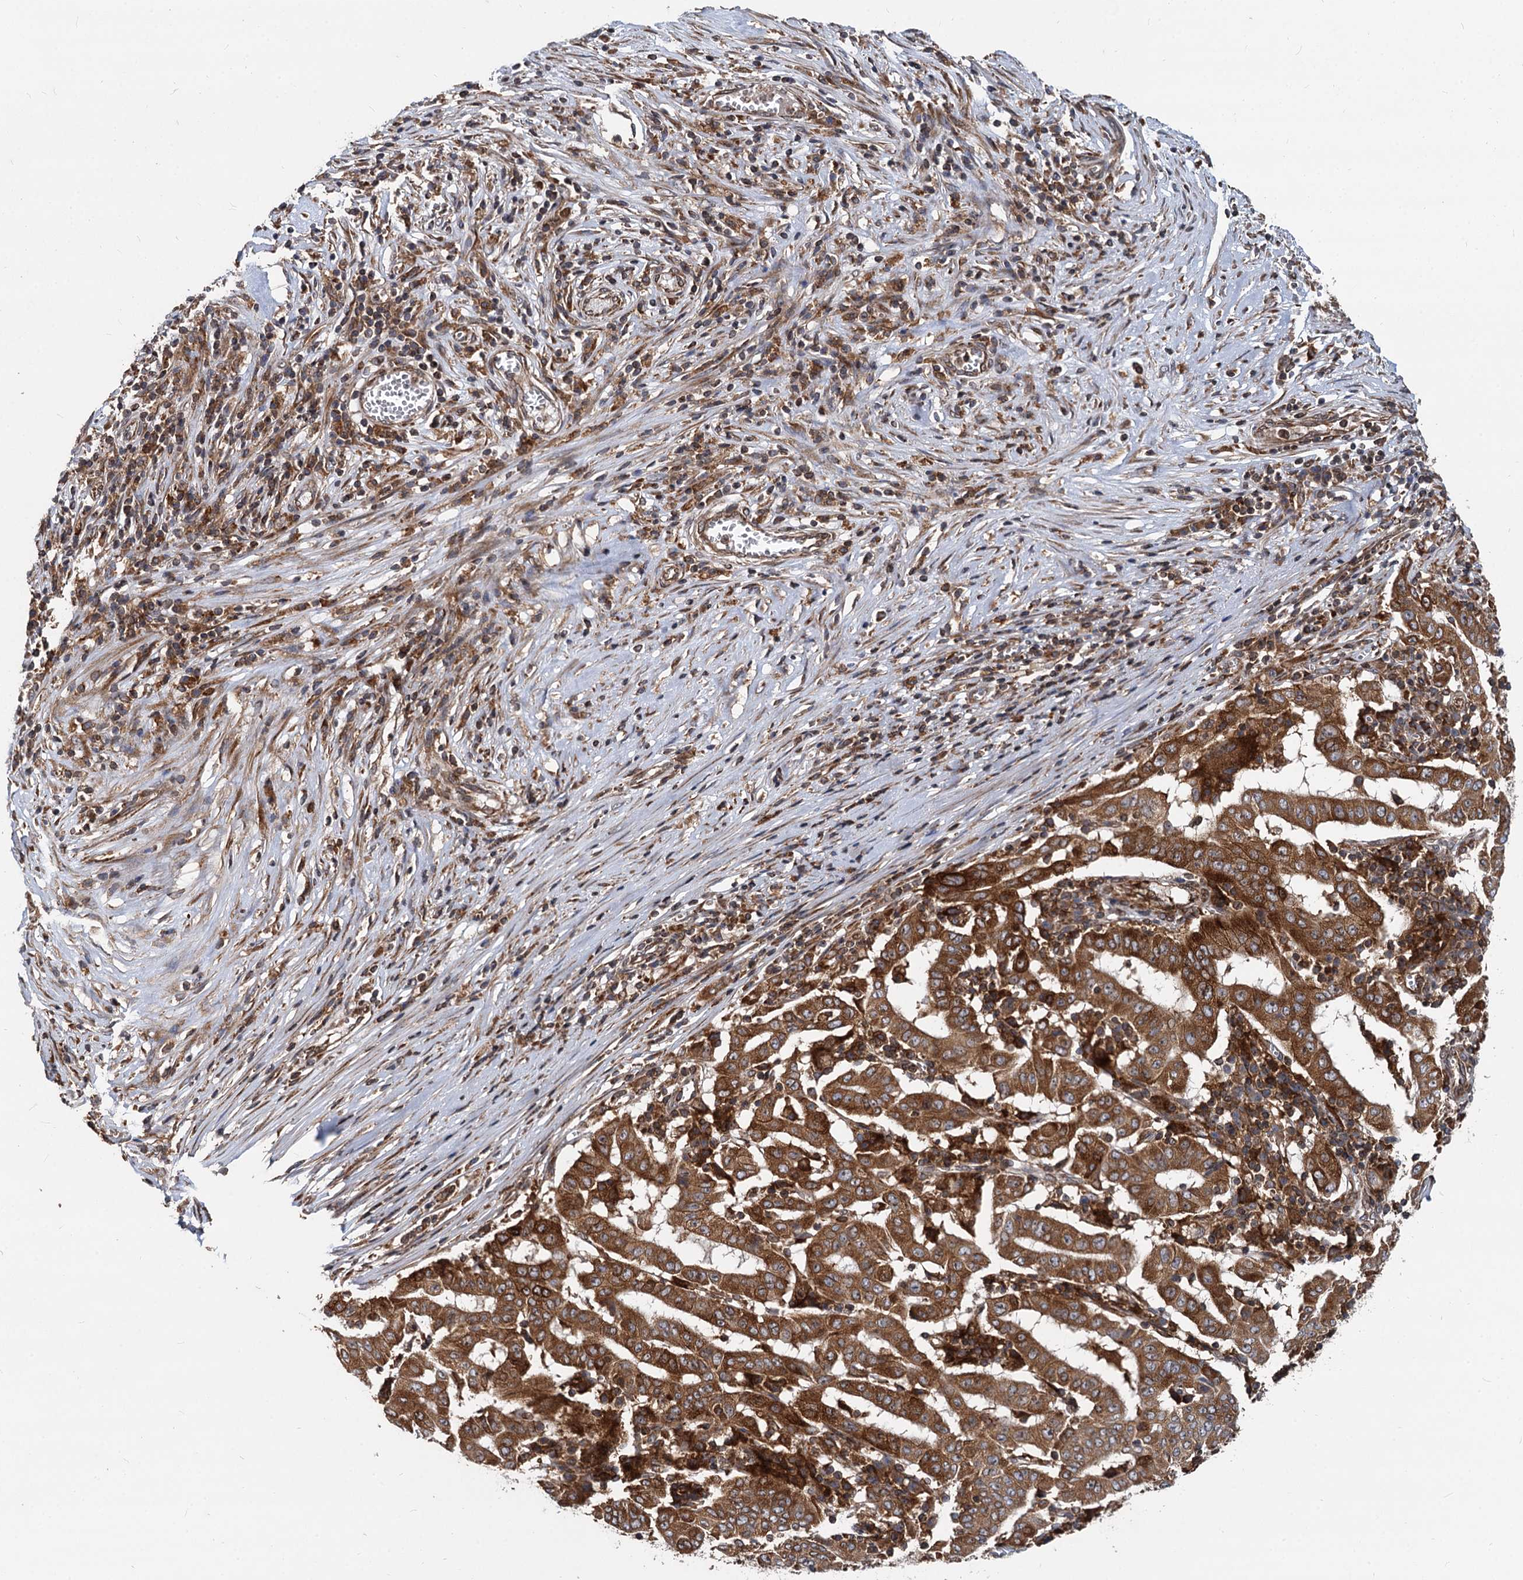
{"staining": {"intensity": "strong", "quantity": ">75%", "location": "cytoplasmic/membranous"}, "tissue": "pancreatic cancer", "cell_type": "Tumor cells", "image_type": "cancer", "snomed": [{"axis": "morphology", "description": "Adenocarcinoma, NOS"}, {"axis": "topography", "description": "Pancreas"}], "caption": "Immunohistochemical staining of adenocarcinoma (pancreatic) shows high levels of strong cytoplasmic/membranous expression in about >75% of tumor cells.", "gene": "STIM1", "patient": {"sex": "male", "age": 63}}